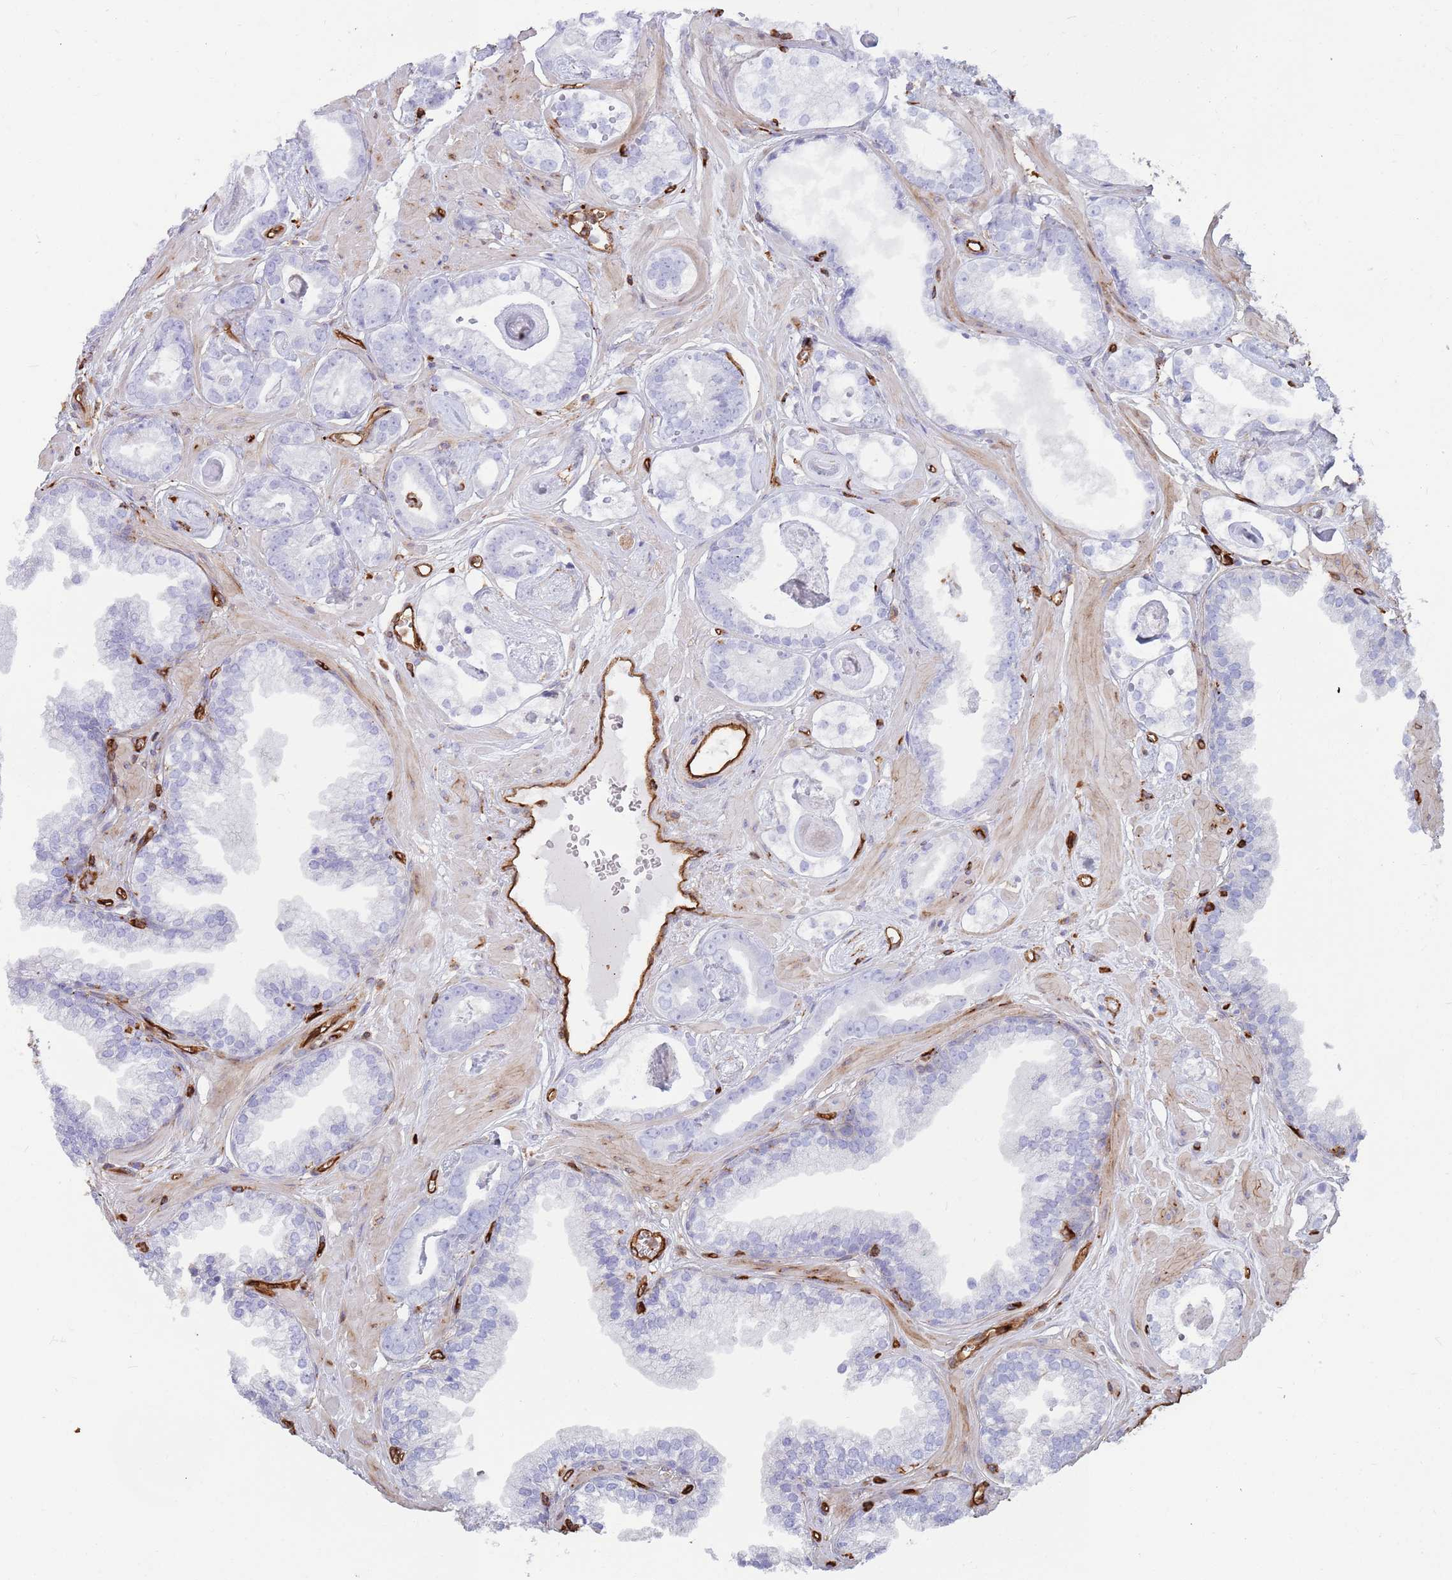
{"staining": {"intensity": "negative", "quantity": "none", "location": "none"}, "tissue": "prostate cancer", "cell_type": "Tumor cells", "image_type": "cancer", "snomed": [{"axis": "morphology", "description": "Adenocarcinoma, Low grade"}, {"axis": "topography", "description": "Prostate"}], "caption": "Tumor cells are negative for protein expression in human prostate cancer. (DAB (3,3'-diaminobenzidine) immunohistochemistry (IHC) visualized using brightfield microscopy, high magnification).", "gene": "KBTBD7", "patient": {"sex": "male", "age": 60}}